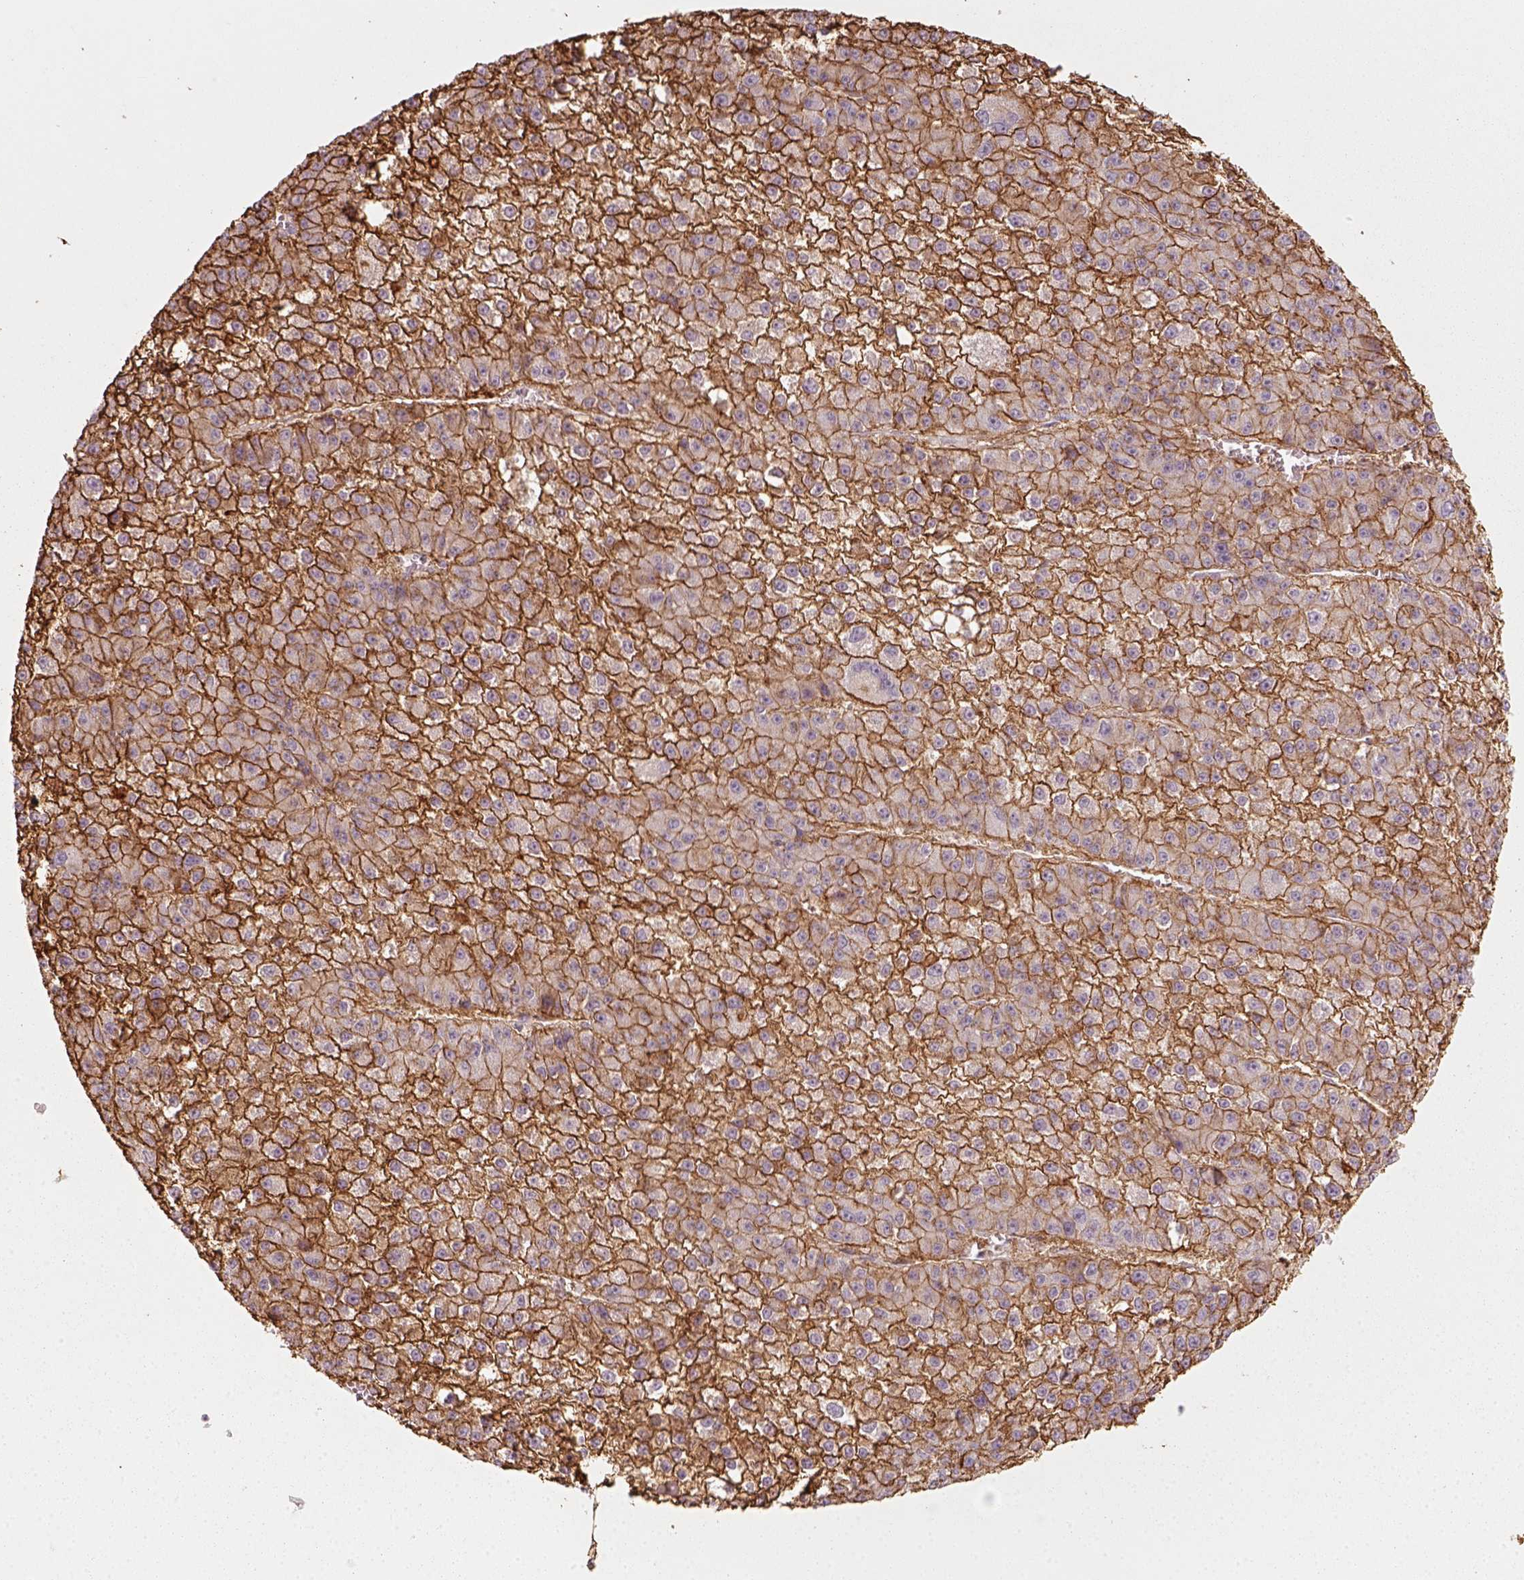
{"staining": {"intensity": "strong", "quantity": ">75%", "location": "cytoplasmic/membranous"}, "tissue": "liver cancer", "cell_type": "Tumor cells", "image_type": "cancer", "snomed": [{"axis": "morphology", "description": "Carcinoma, Hepatocellular, NOS"}, {"axis": "topography", "description": "Liver"}], "caption": "Immunohistochemical staining of liver hepatocellular carcinoma demonstrates strong cytoplasmic/membranous protein positivity in about >75% of tumor cells. (DAB = brown stain, brightfield microscopy at high magnification).", "gene": "AQP9", "patient": {"sex": "female", "age": 73}}